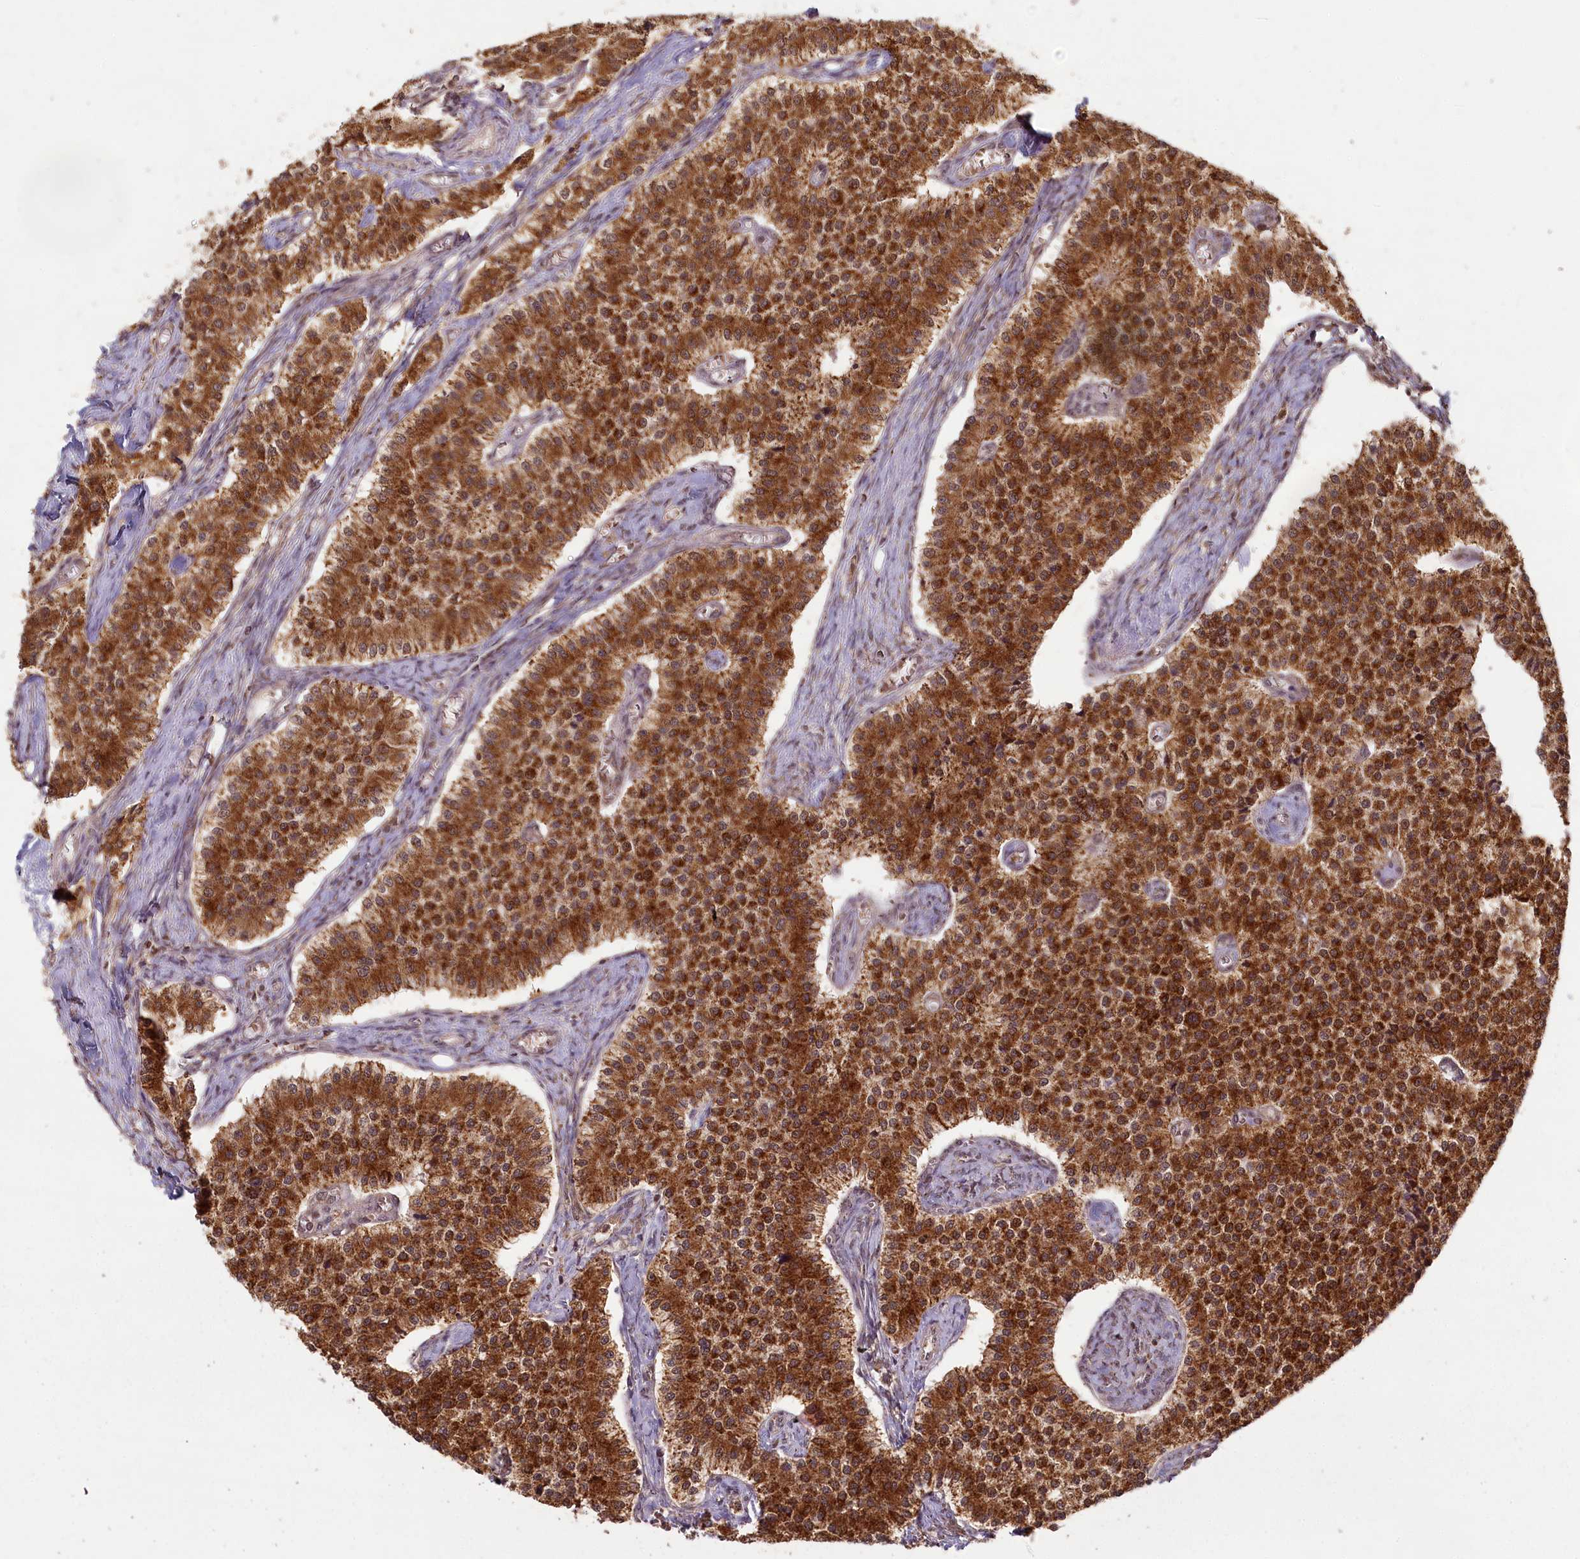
{"staining": {"intensity": "strong", "quantity": ">75%", "location": "cytoplasmic/membranous"}, "tissue": "carcinoid", "cell_type": "Tumor cells", "image_type": "cancer", "snomed": [{"axis": "morphology", "description": "Carcinoid, malignant, NOS"}, {"axis": "topography", "description": "Colon"}], "caption": "Human carcinoid stained with a brown dye exhibits strong cytoplasmic/membranous positive staining in about >75% of tumor cells.", "gene": "MICU1", "patient": {"sex": "female", "age": 52}}